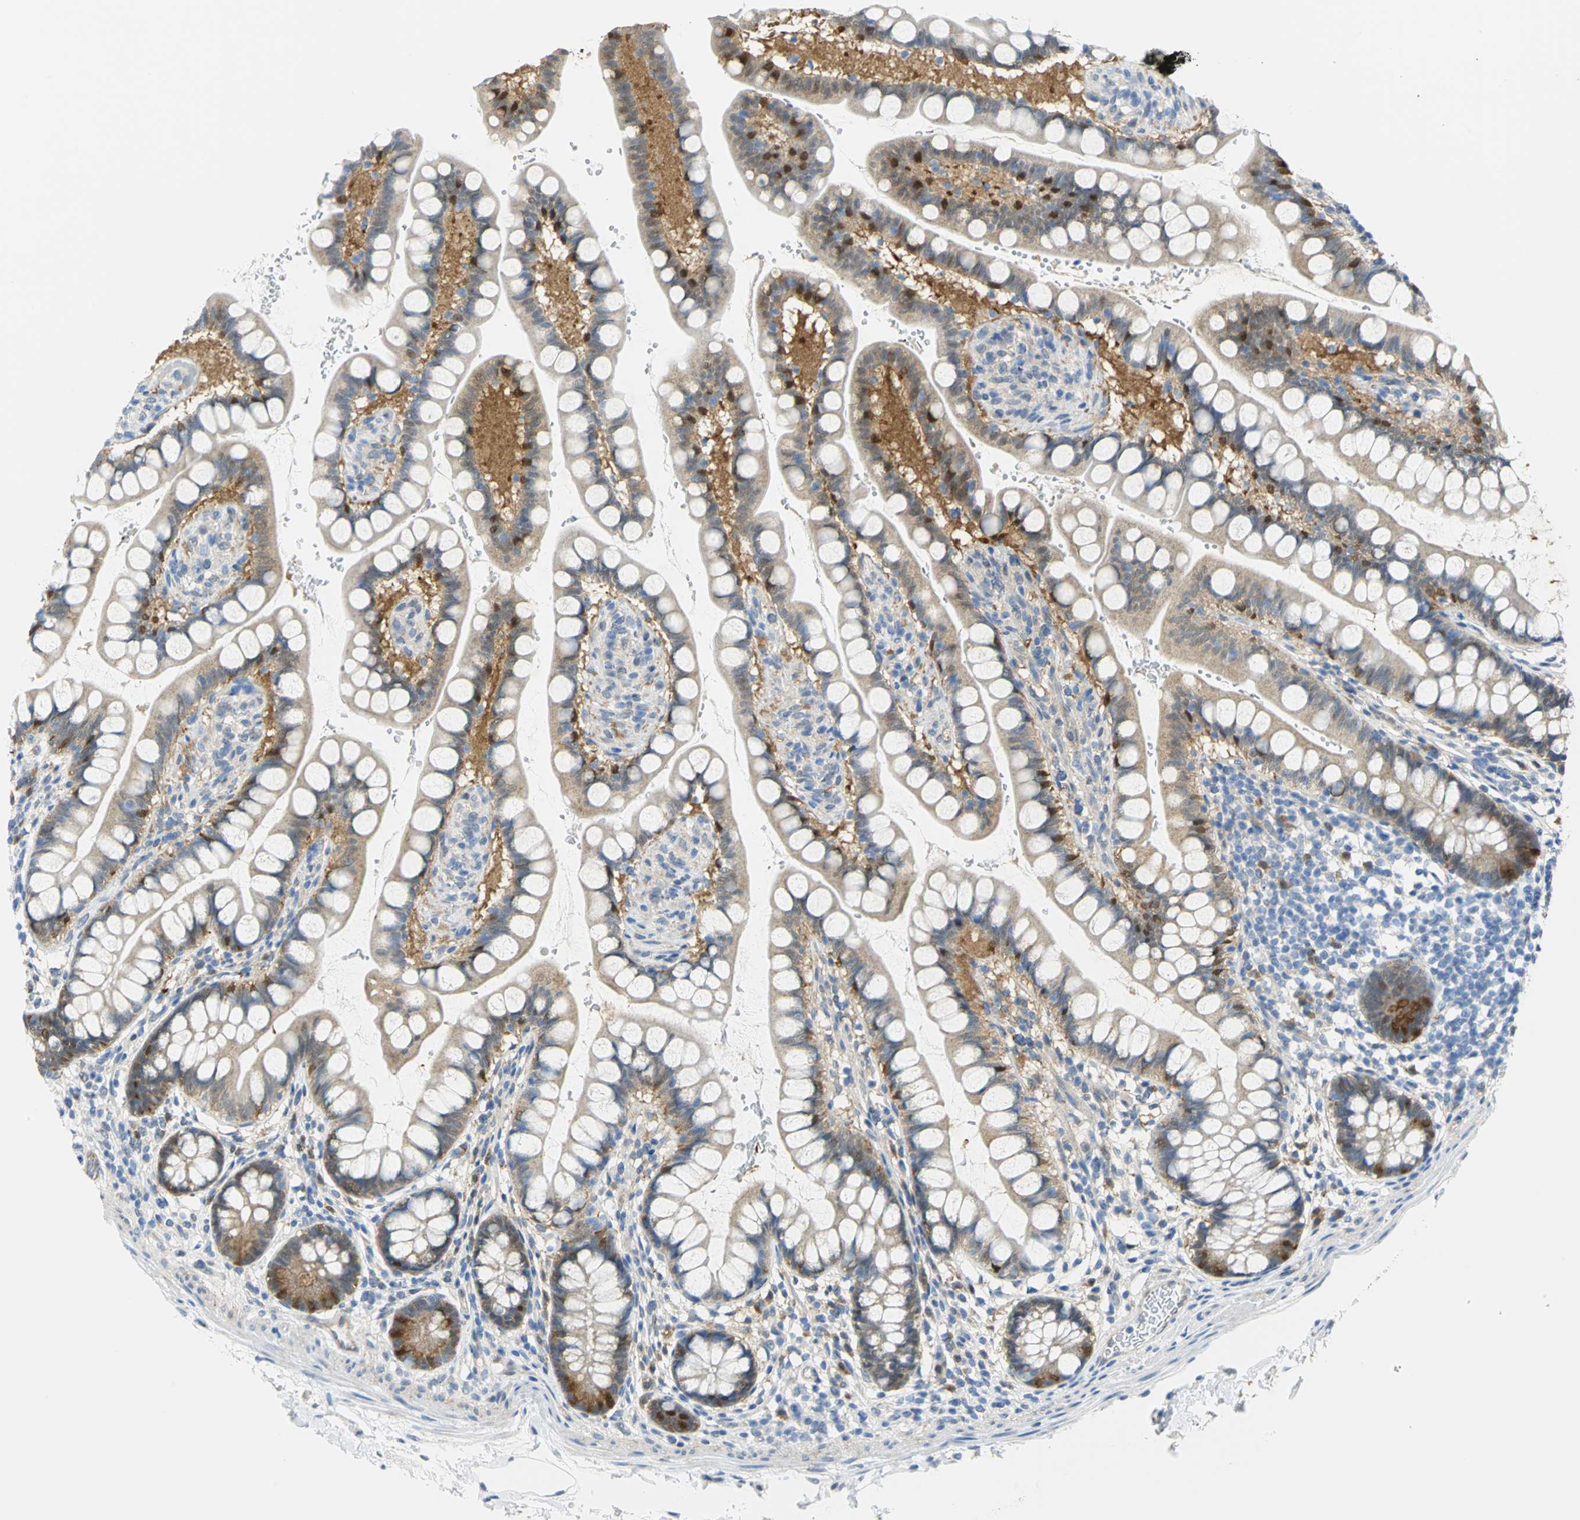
{"staining": {"intensity": "moderate", "quantity": "<25%", "location": "nuclear"}, "tissue": "small intestine", "cell_type": "Glandular cells", "image_type": "normal", "snomed": [{"axis": "morphology", "description": "Normal tissue, NOS"}, {"axis": "topography", "description": "Small intestine"}], "caption": "Immunohistochemistry (DAB (3,3'-diaminobenzidine)) staining of unremarkable small intestine demonstrates moderate nuclear protein positivity in approximately <25% of glandular cells. (DAB IHC with brightfield microscopy, high magnification).", "gene": "PGM3", "patient": {"sex": "female", "age": 58}}